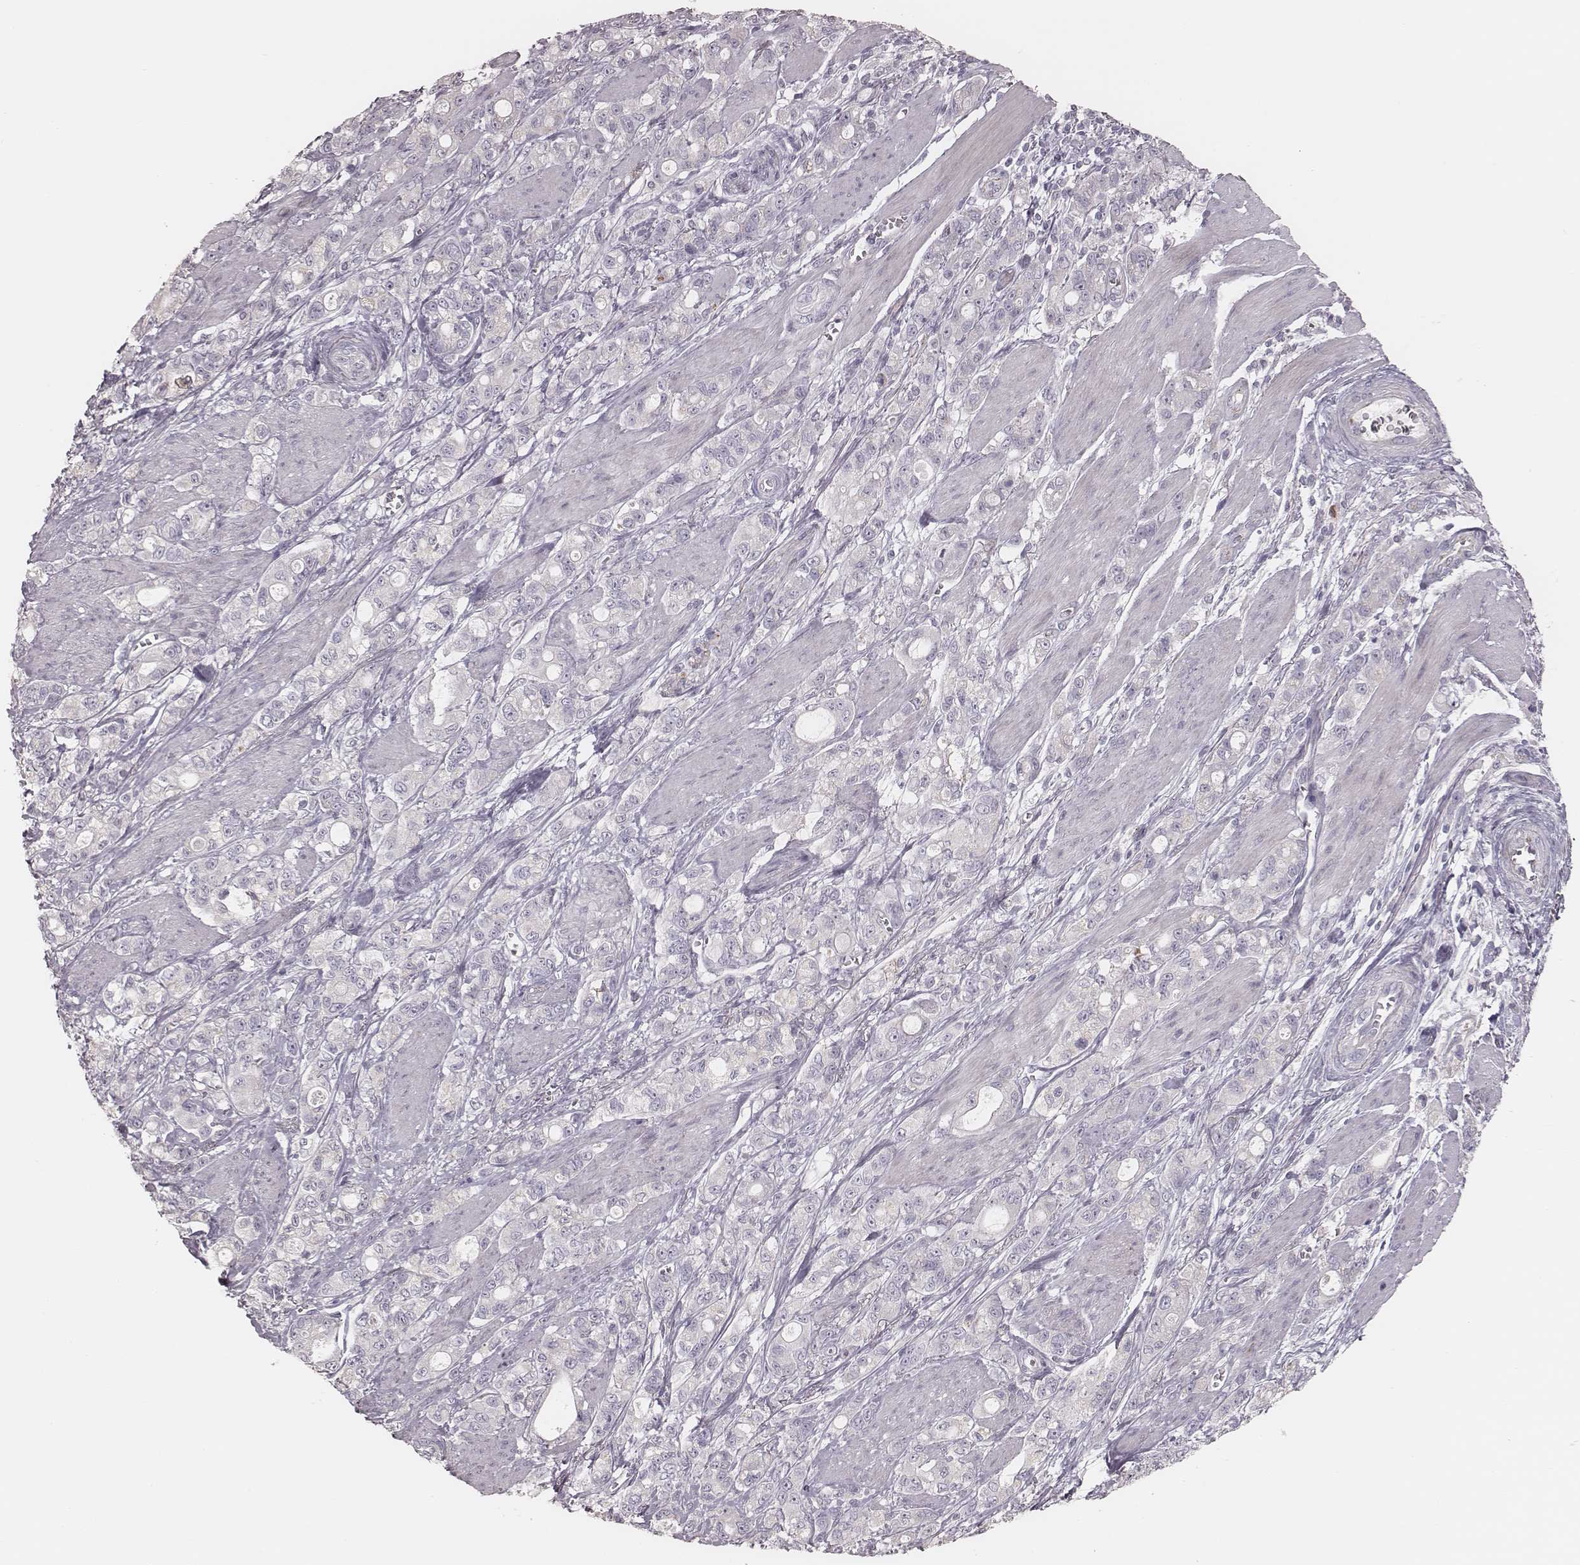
{"staining": {"intensity": "negative", "quantity": "none", "location": "none"}, "tissue": "stomach cancer", "cell_type": "Tumor cells", "image_type": "cancer", "snomed": [{"axis": "morphology", "description": "Adenocarcinoma, NOS"}, {"axis": "topography", "description": "Stomach"}], "caption": "Immunohistochemistry histopathology image of adenocarcinoma (stomach) stained for a protein (brown), which displays no expression in tumor cells.", "gene": "KIF5C", "patient": {"sex": "male", "age": 63}}